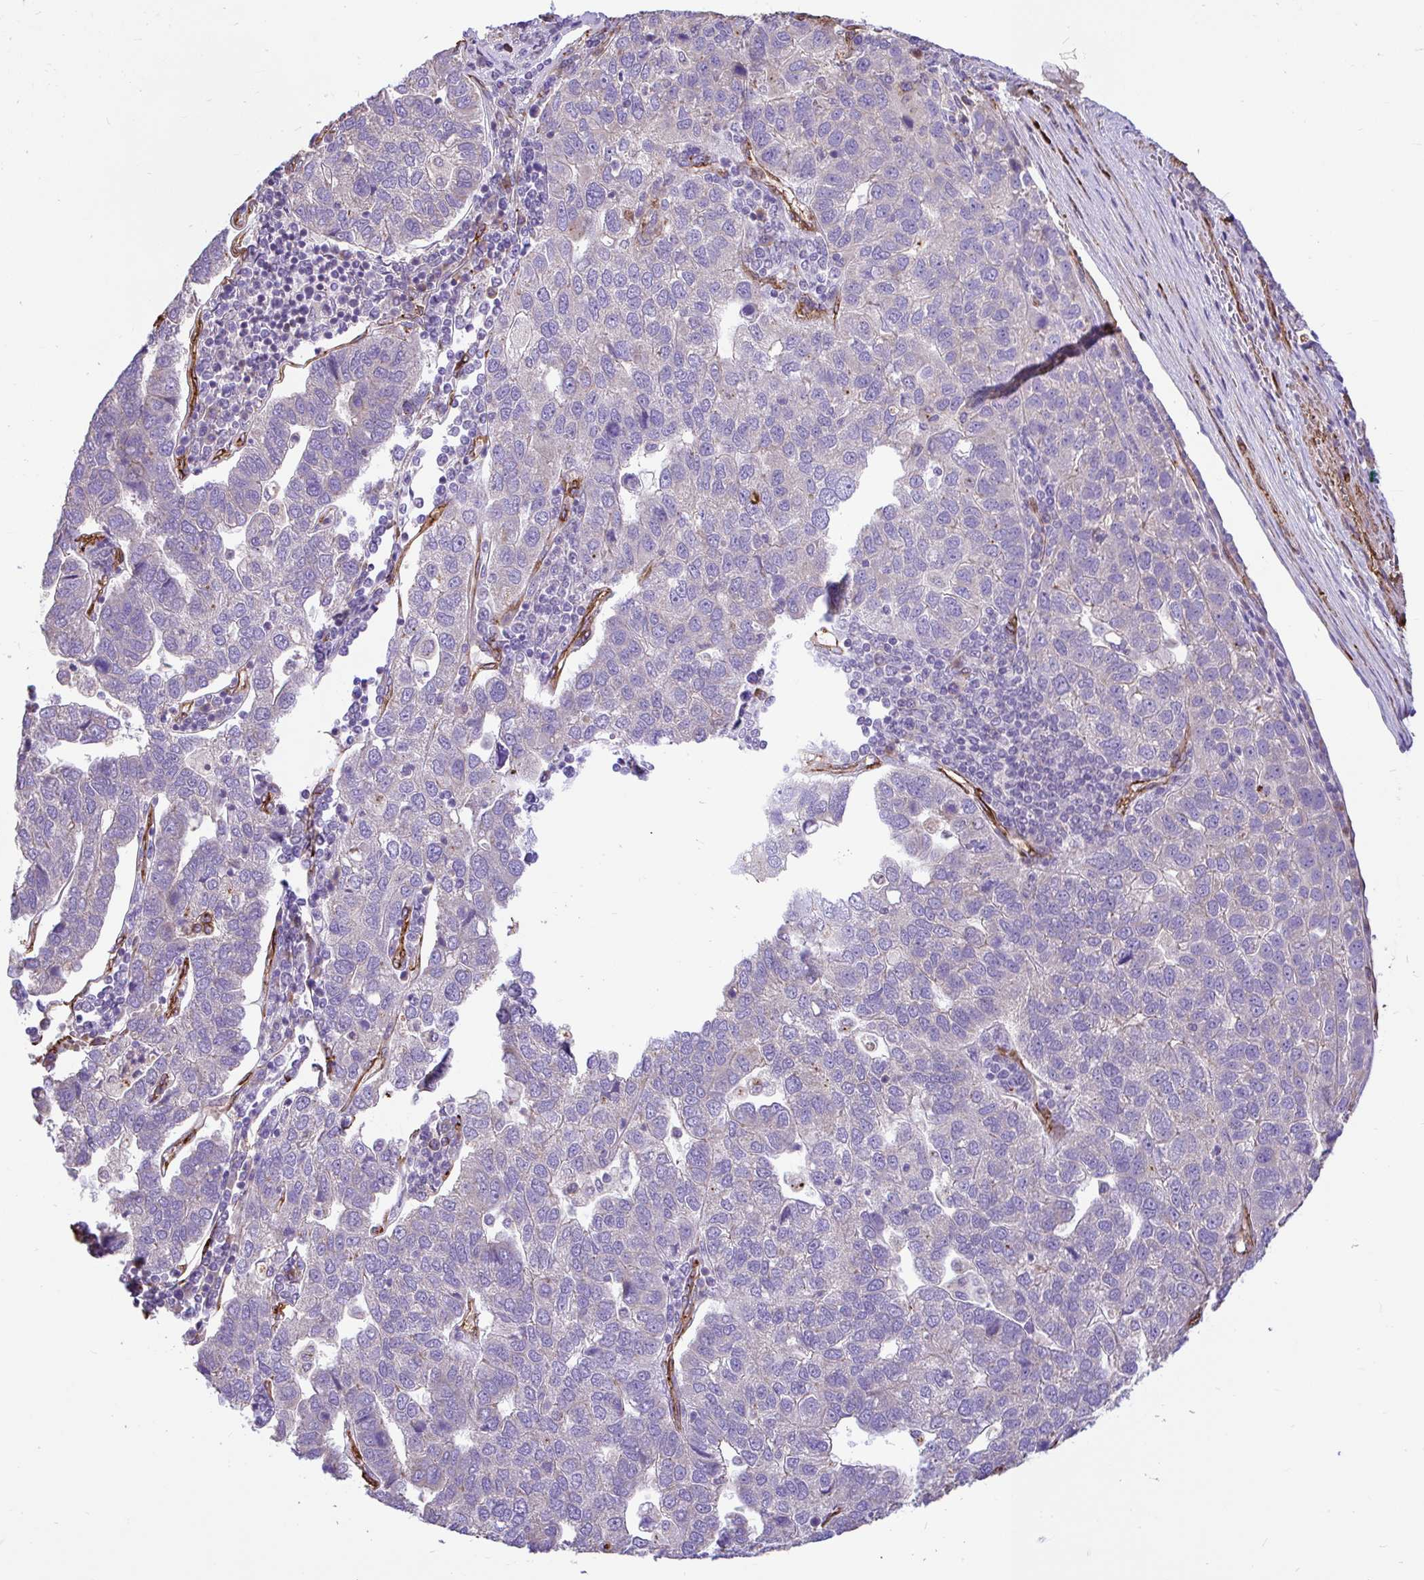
{"staining": {"intensity": "negative", "quantity": "none", "location": "none"}, "tissue": "pancreatic cancer", "cell_type": "Tumor cells", "image_type": "cancer", "snomed": [{"axis": "morphology", "description": "Adenocarcinoma, NOS"}, {"axis": "topography", "description": "Pancreas"}], "caption": "Immunohistochemistry (IHC) micrograph of neoplastic tissue: pancreatic cancer (adenocarcinoma) stained with DAB (3,3'-diaminobenzidine) shows no significant protein staining in tumor cells. The staining was performed using DAB (3,3'-diaminobenzidine) to visualize the protein expression in brown, while the nuclei were stained in blue with hematoxylin (Magnification: 20x).", "gene": "PTPRK", "patient": {"sex": "female", "age": 61}}